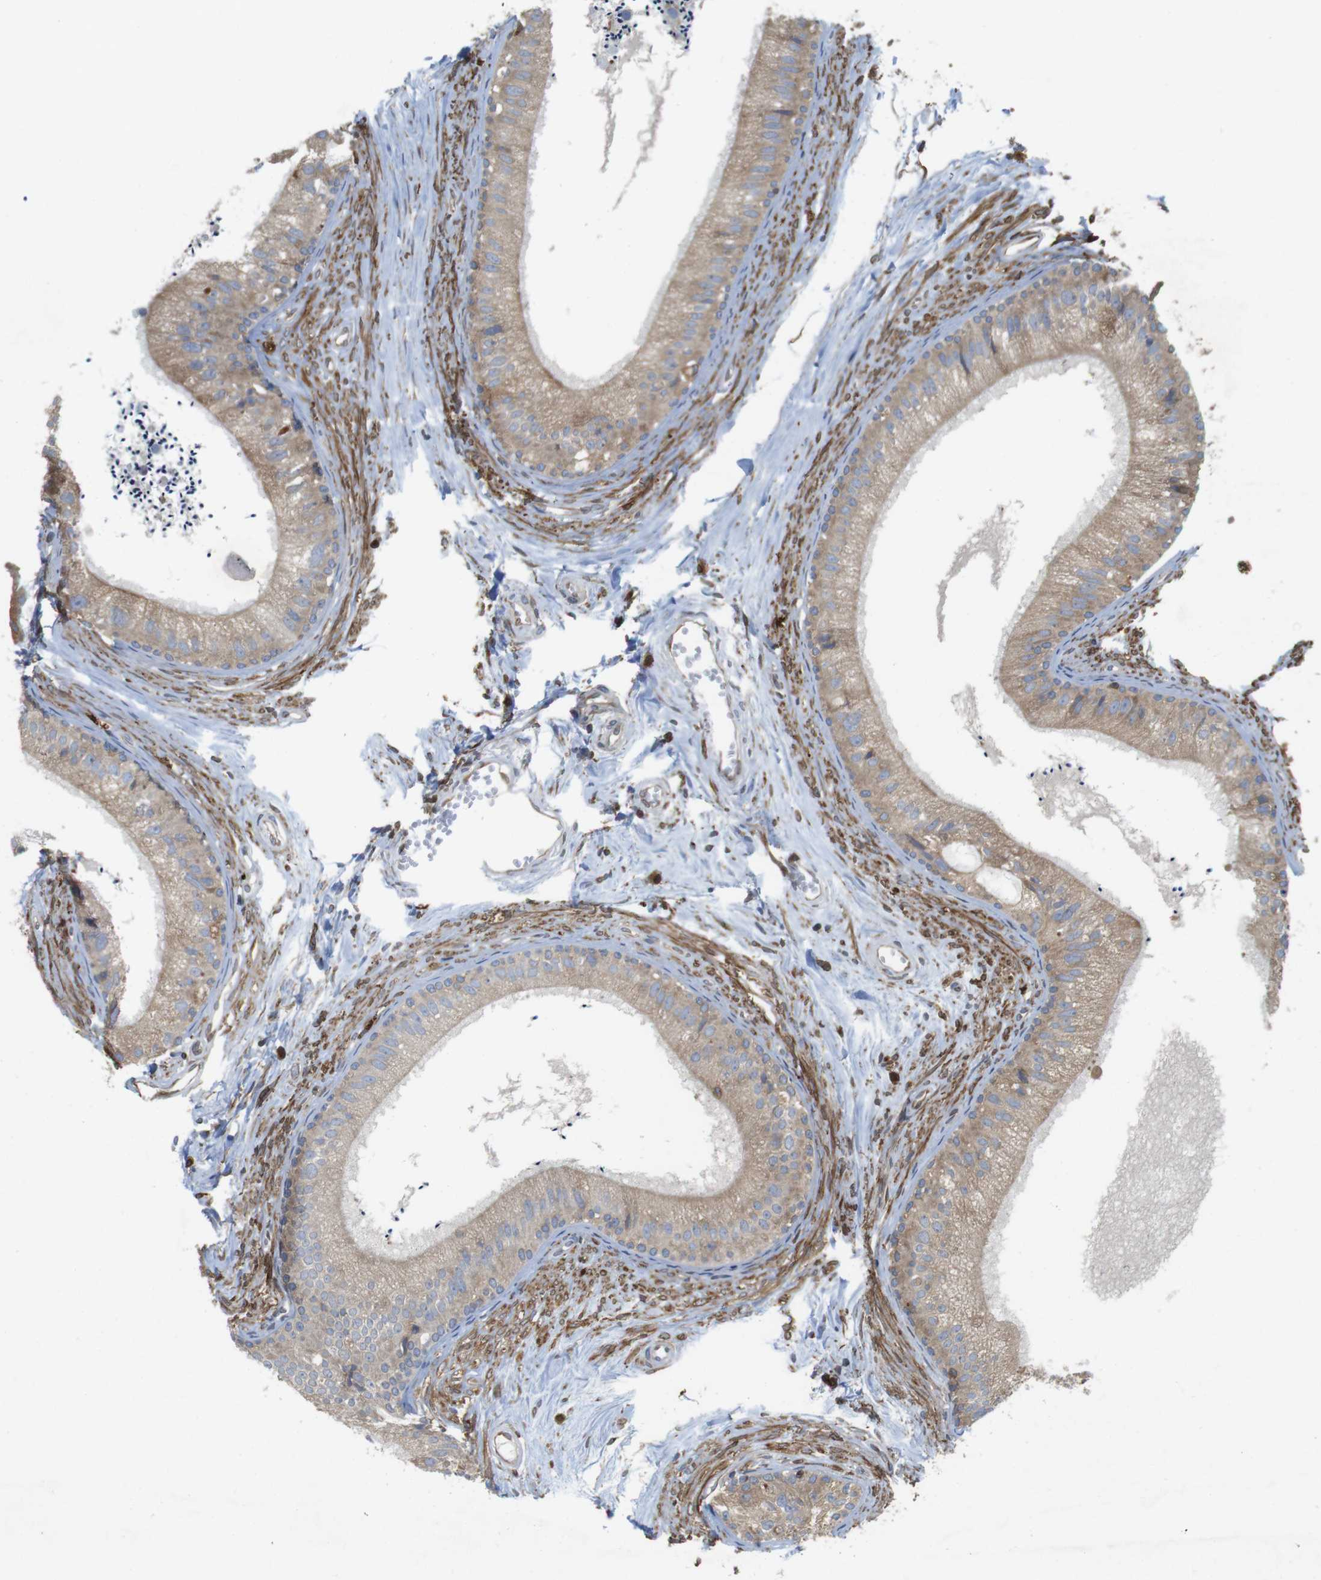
{"staining": {"intensity": "moderate", "quantity": ">75%", "location": "cytoplasmic/membranous"}, "tissue": "epididymis", "cell_type": "Glandular cells", "image_type": "normal", "snomed": [{"axis": "morphology", "description": "Normal tissue, NOS"}, {"axis": "topography", "description": "Epididymis"}], "caption": "Protein expression analysis of benign epididymis exhibits moderate cytoplasmic/membranous staining in about >75% of glandular cells.", "gene": "ARL6IP5", "patient": {"sex": "male", "age": 56}}